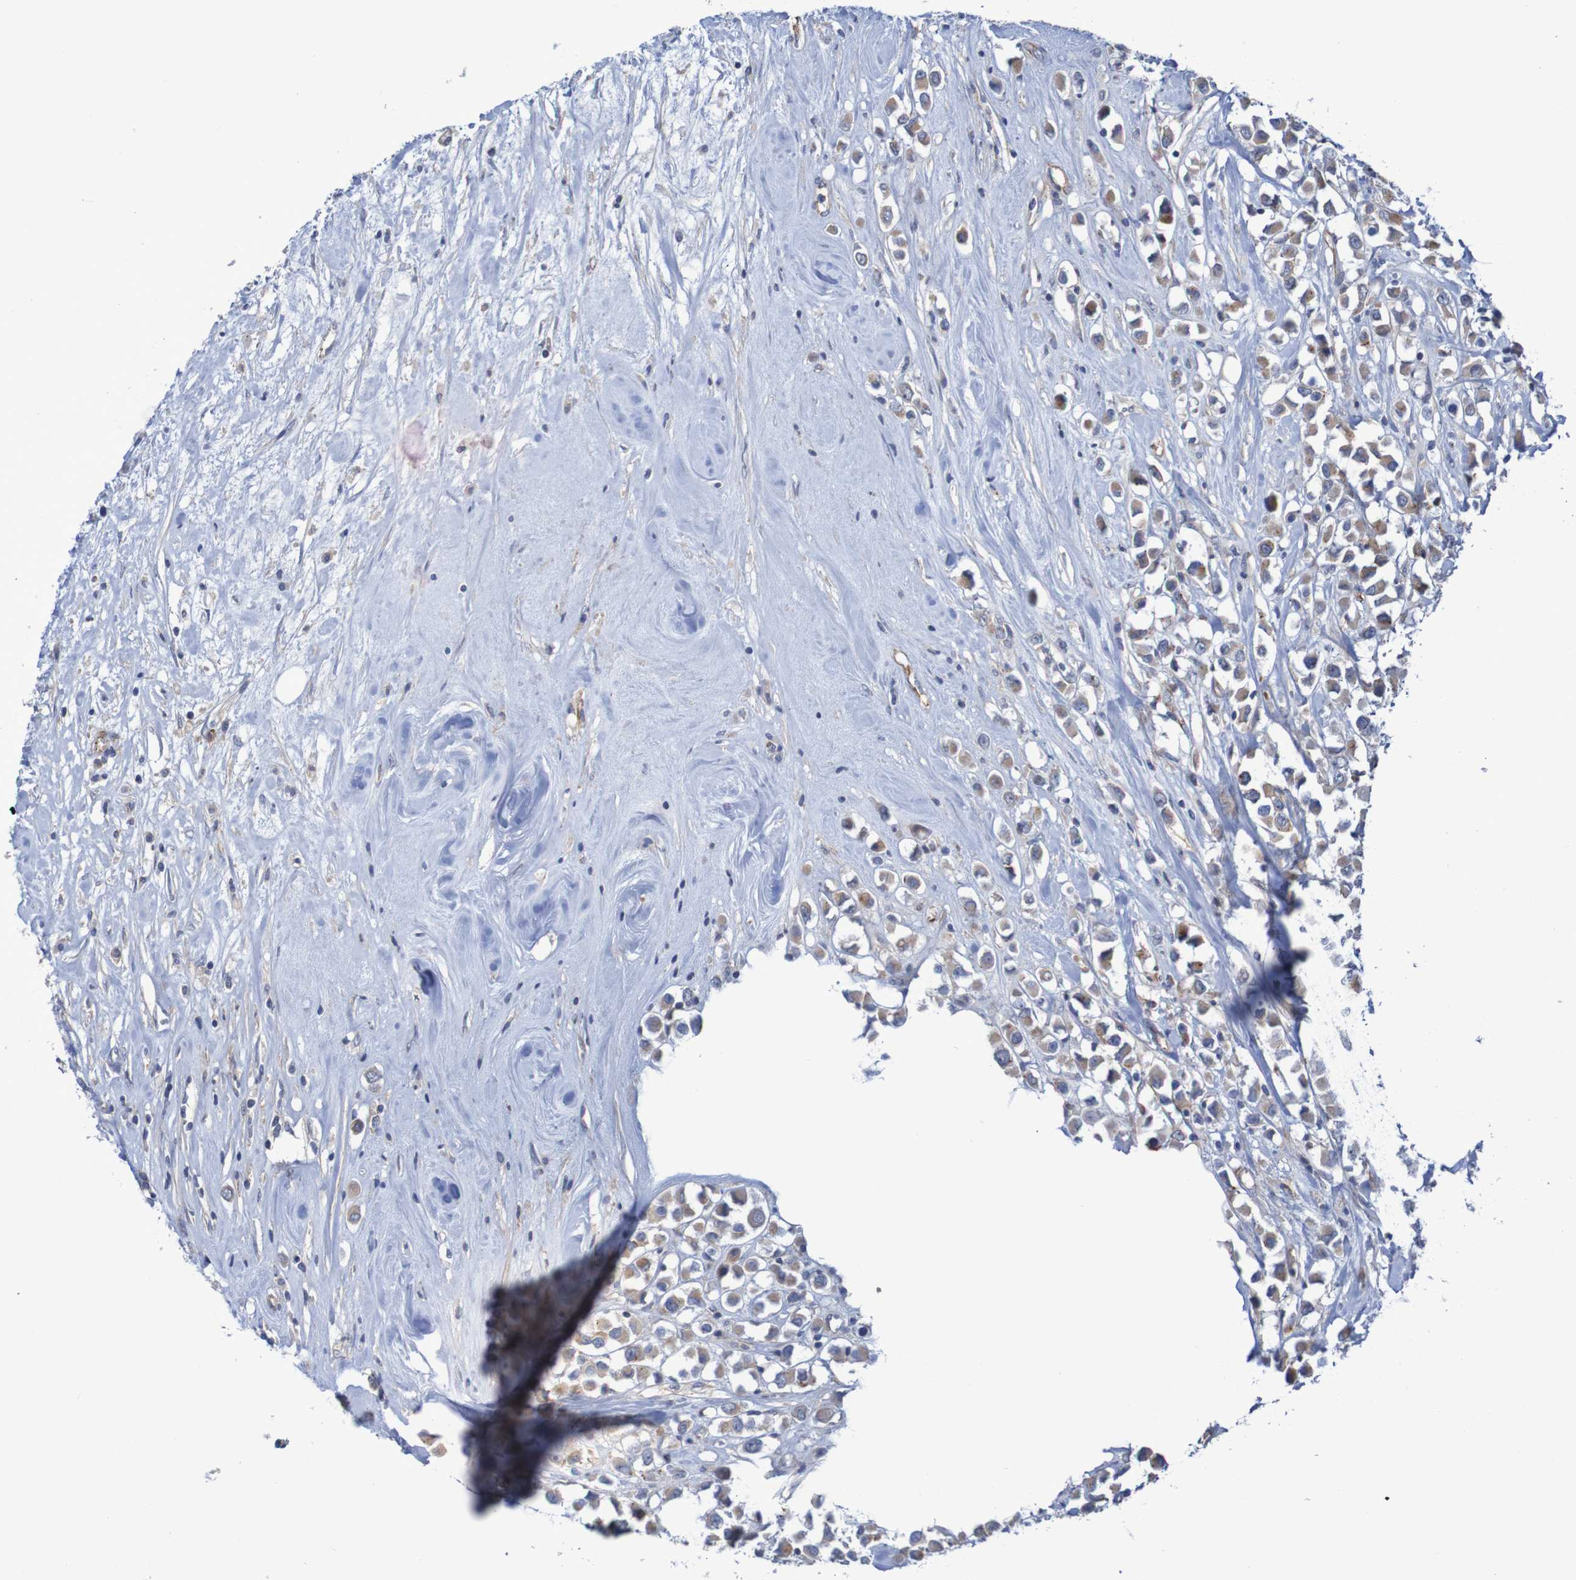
{"staining": {"intensity": "weak", "quantity": "25%-75%", "location": "cytoplasmic/membranous"}, "tissue": "breast cancer", "cell_type": "Tumor cells", "image_type": "cancer", "snomed": [{"axis": "morphology", "description": "Duct carcinoma"}, {"axis": "topography", "description": "Breast"}], "caption": "An immunohistochemistry image of tumor tissue is shown. Protein staining in brown highlights weak cytoplasmic/membranous positivity in breast intraductal carcinoma within tumor cells.", "gene": "NECTIN2", "patient": {"sex": "female", "age": 61}}